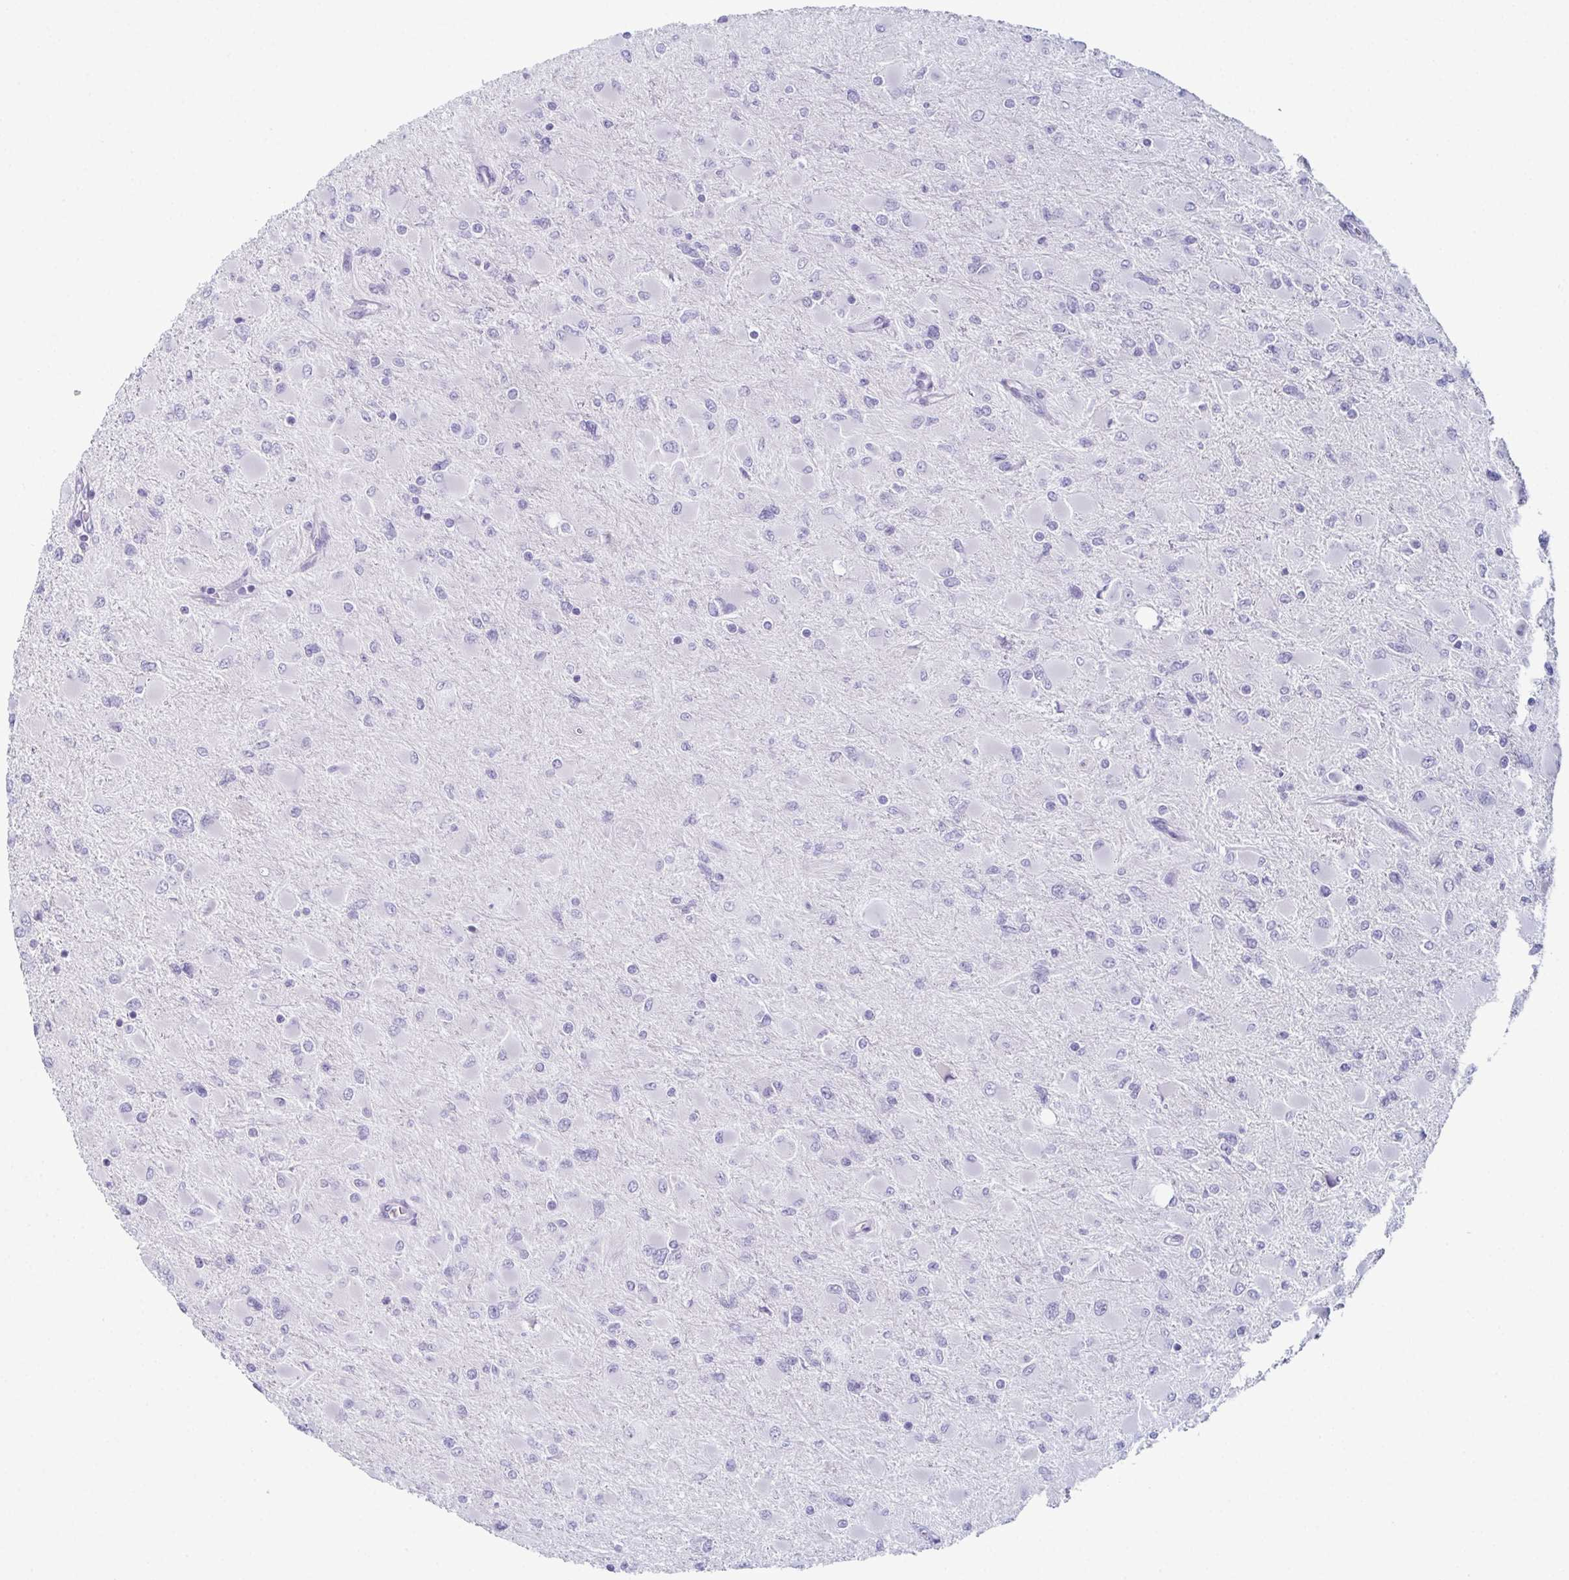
{"staining": {"intensity": "negative", "quantity": "none", "location": "none"}, "tissue": "glioma", "cell_type": "Tumor cells", "image_type": "cancer", "snomed": [{"axis": "morphology", "description": "Glioma, malignant, High grade"}, {"axis": "topography", "description": "Cerebral cortex"}], "caption": "High power microscopy micrograph of an IHC micrograph of high-grade glioma (malignant), revealing no significant positivity in tumor cells.", "gene": "ENKUR", "patient": {"sex": "female", "age": 36}}